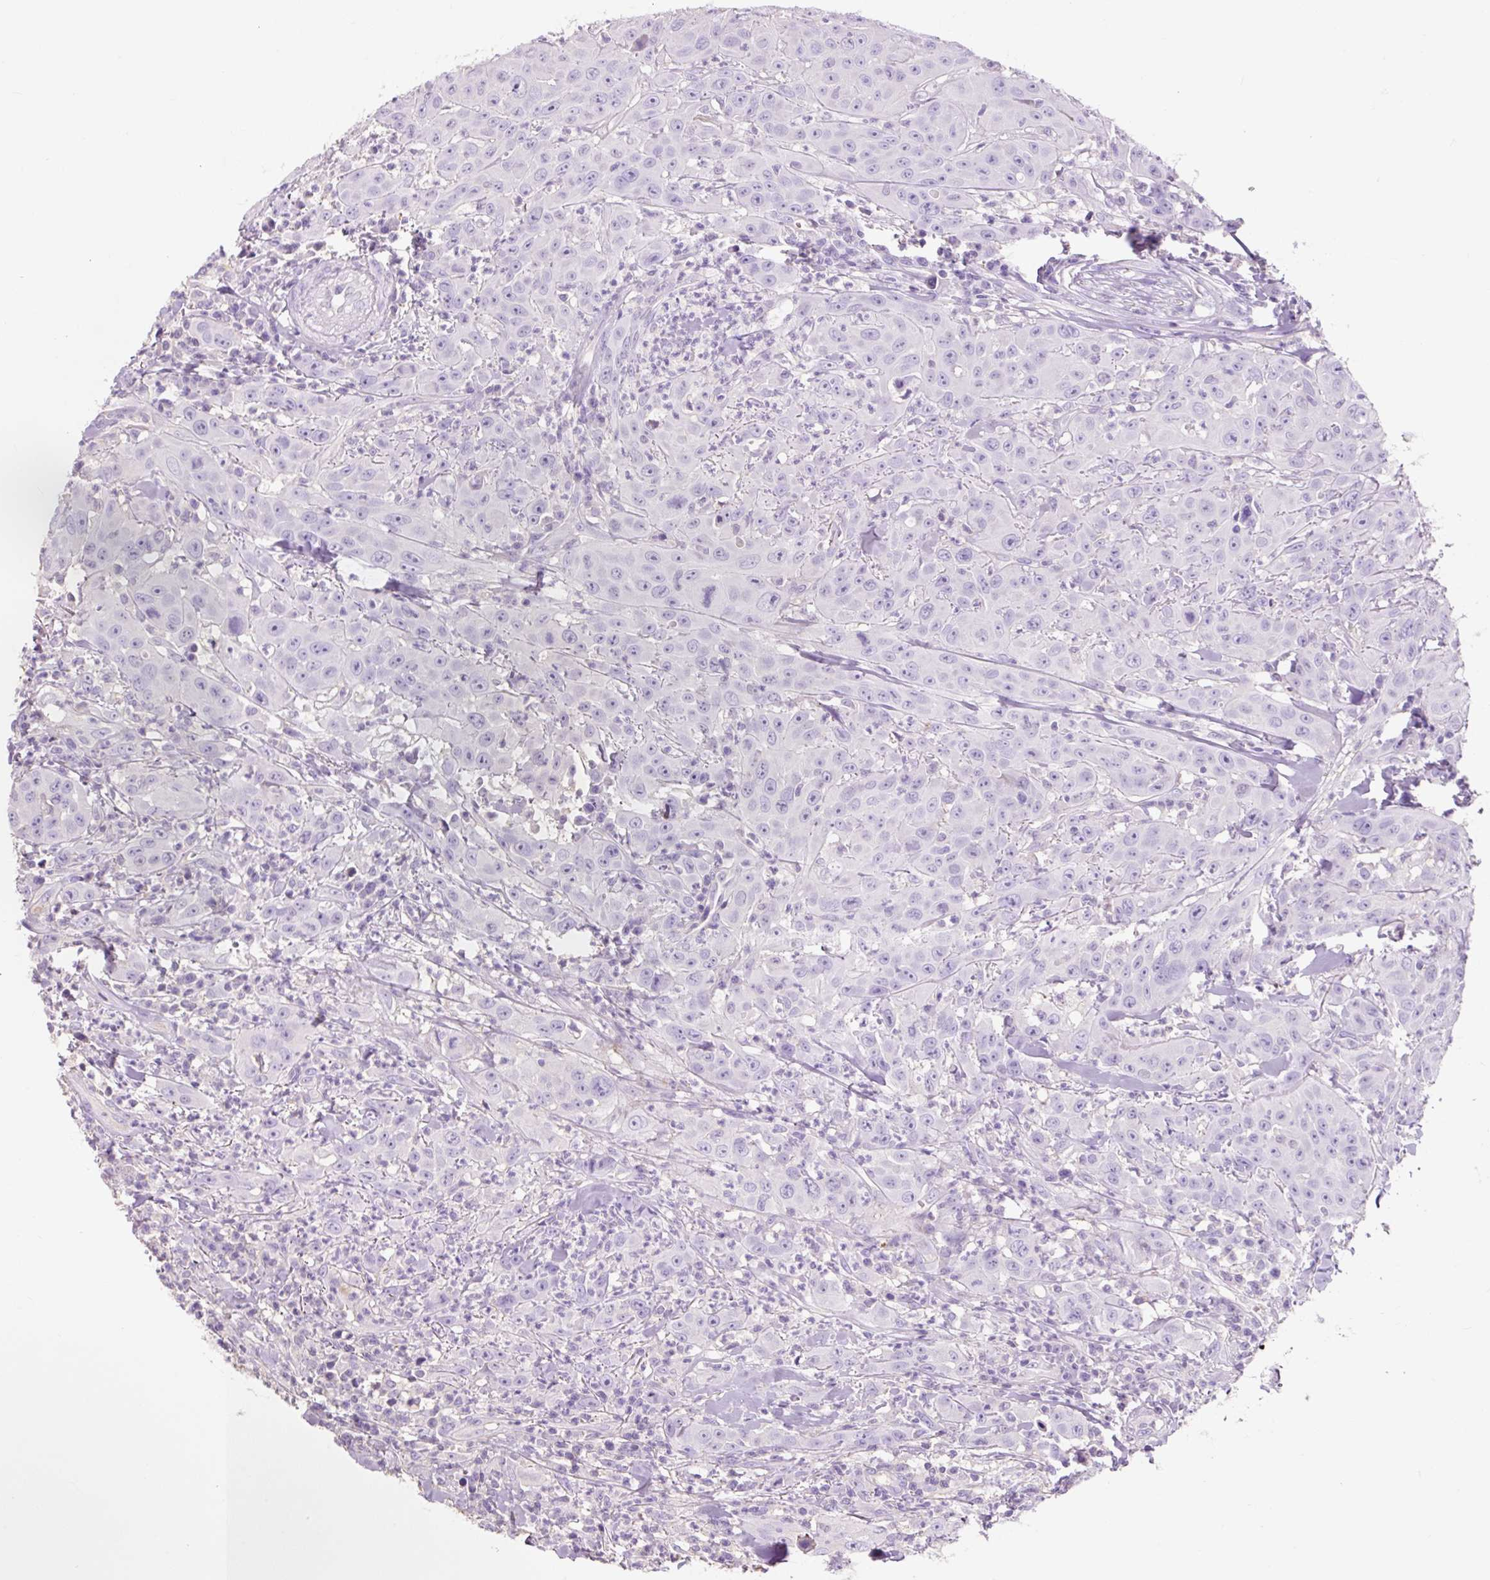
{"staining": {"intensity": "negative", "quantity": "none", "location": "none"}, "tissue": "head and neck cancer", "cell_type": "Tumor cells", "image_type": "cancer", "snomed": [{"axis": "morphology", "description": "Squamous cell carcinoma, NOS"}, {"axis": "topography", "description": "Skin"}, {"axis": "topography", "description": "Head-Neck"}], "caption": "High power microscopy image of an IHC image of head and neck cancer (squamous cell carcinoma), revealing no significant expression in tumor cells. (Immunohistochemistry, brightfield microscopy, high magnification).", "gene": "OR10A7", "patient": {"sex": "male", "age": 80}}